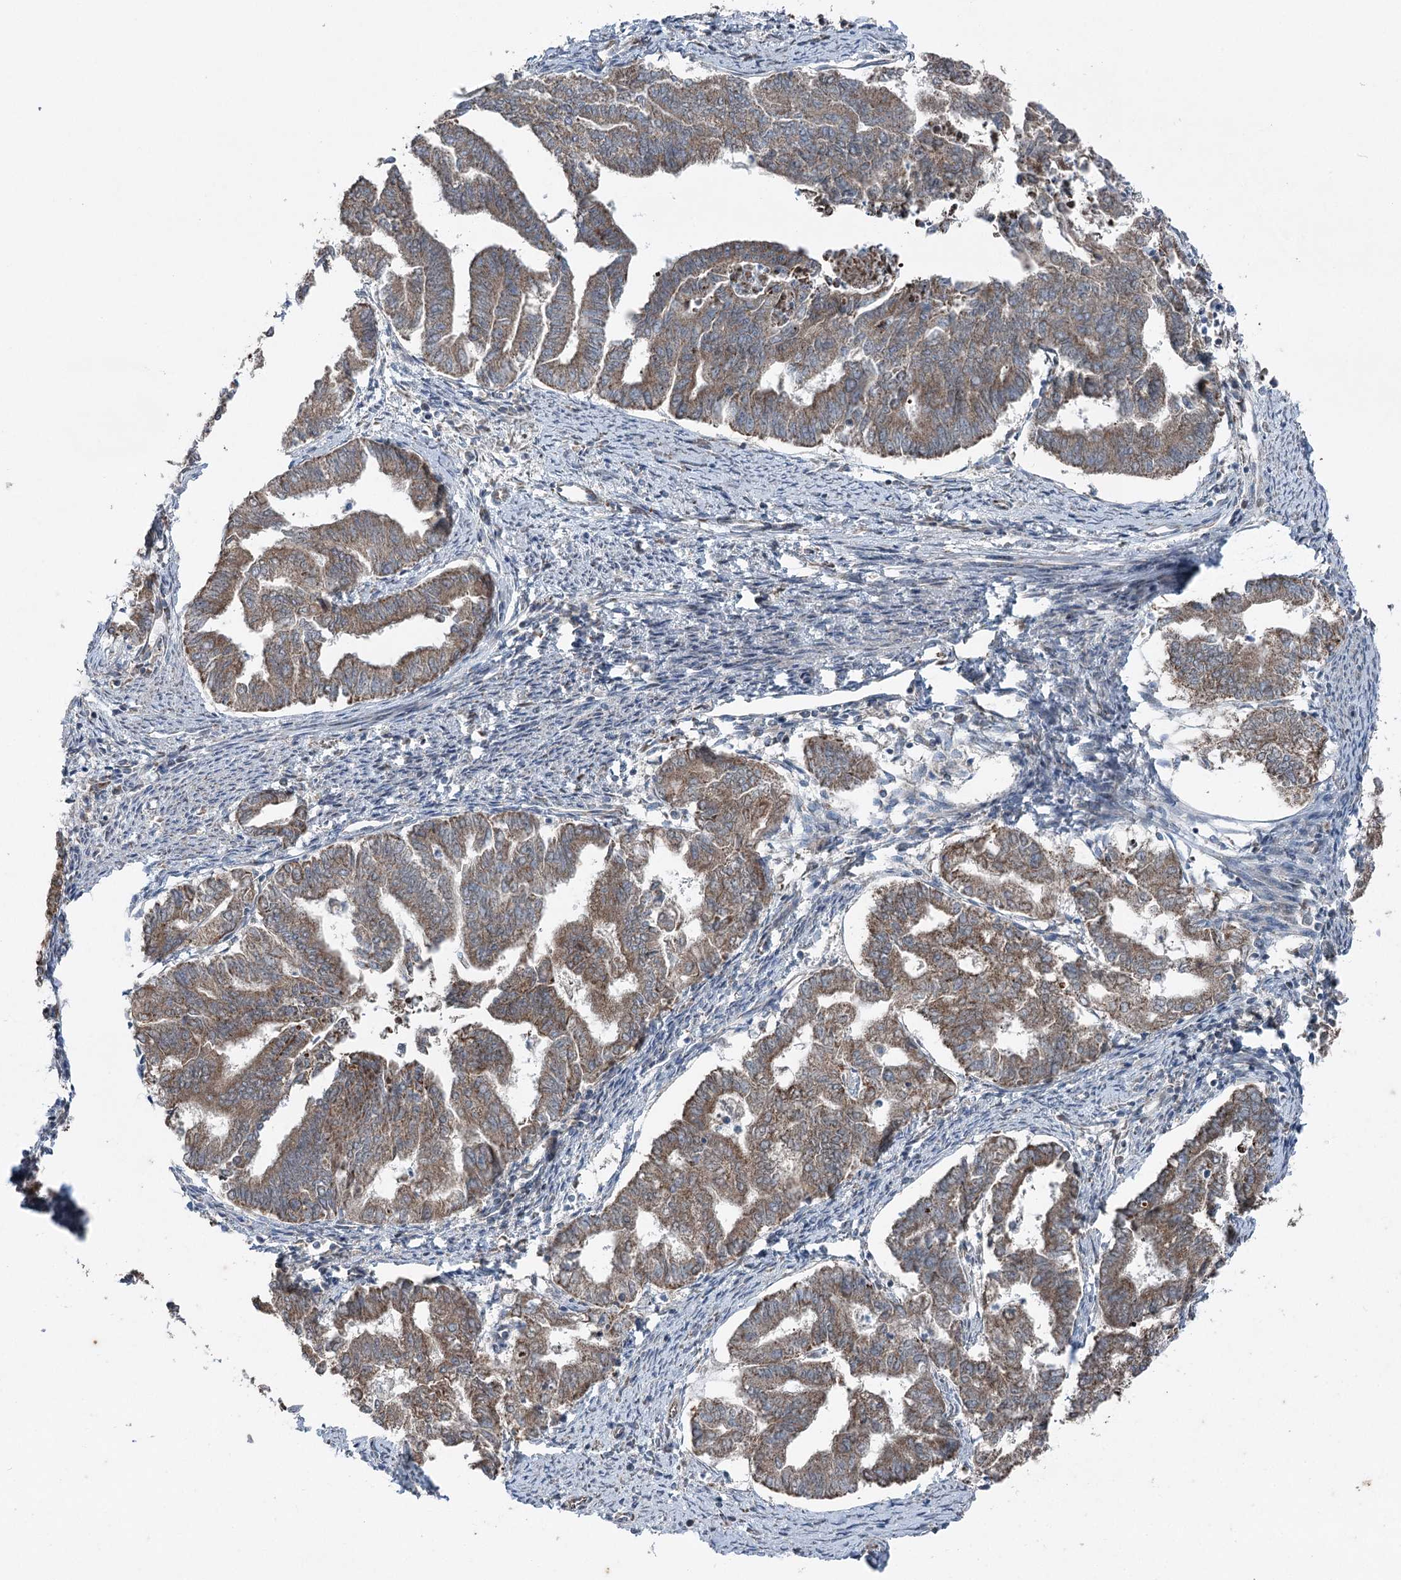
{"staining": {"intensity": "moderate", "quantity": ">75%", "location": "cytoplasmic/membranous"}, "tissue": "endometrial cancer", "cell_type": "Tumor cells", "image_type": "cancer", "snomed": [{"axis": "morphology", "description": "Adenocarcinoma, NOS"}, {"axis": "topography", "description": "Endometrium"}], "caption": "Immunohistochemistry histopathology image of human adenocarcinoma (endometrial) stained for a protein (brown), which displays medium levels of moderate cytoplasmic/membranous expression in approximately >75% of tumor cells.", "gene": "UCN3", "patient": {"sex": "female", "age": 79}}